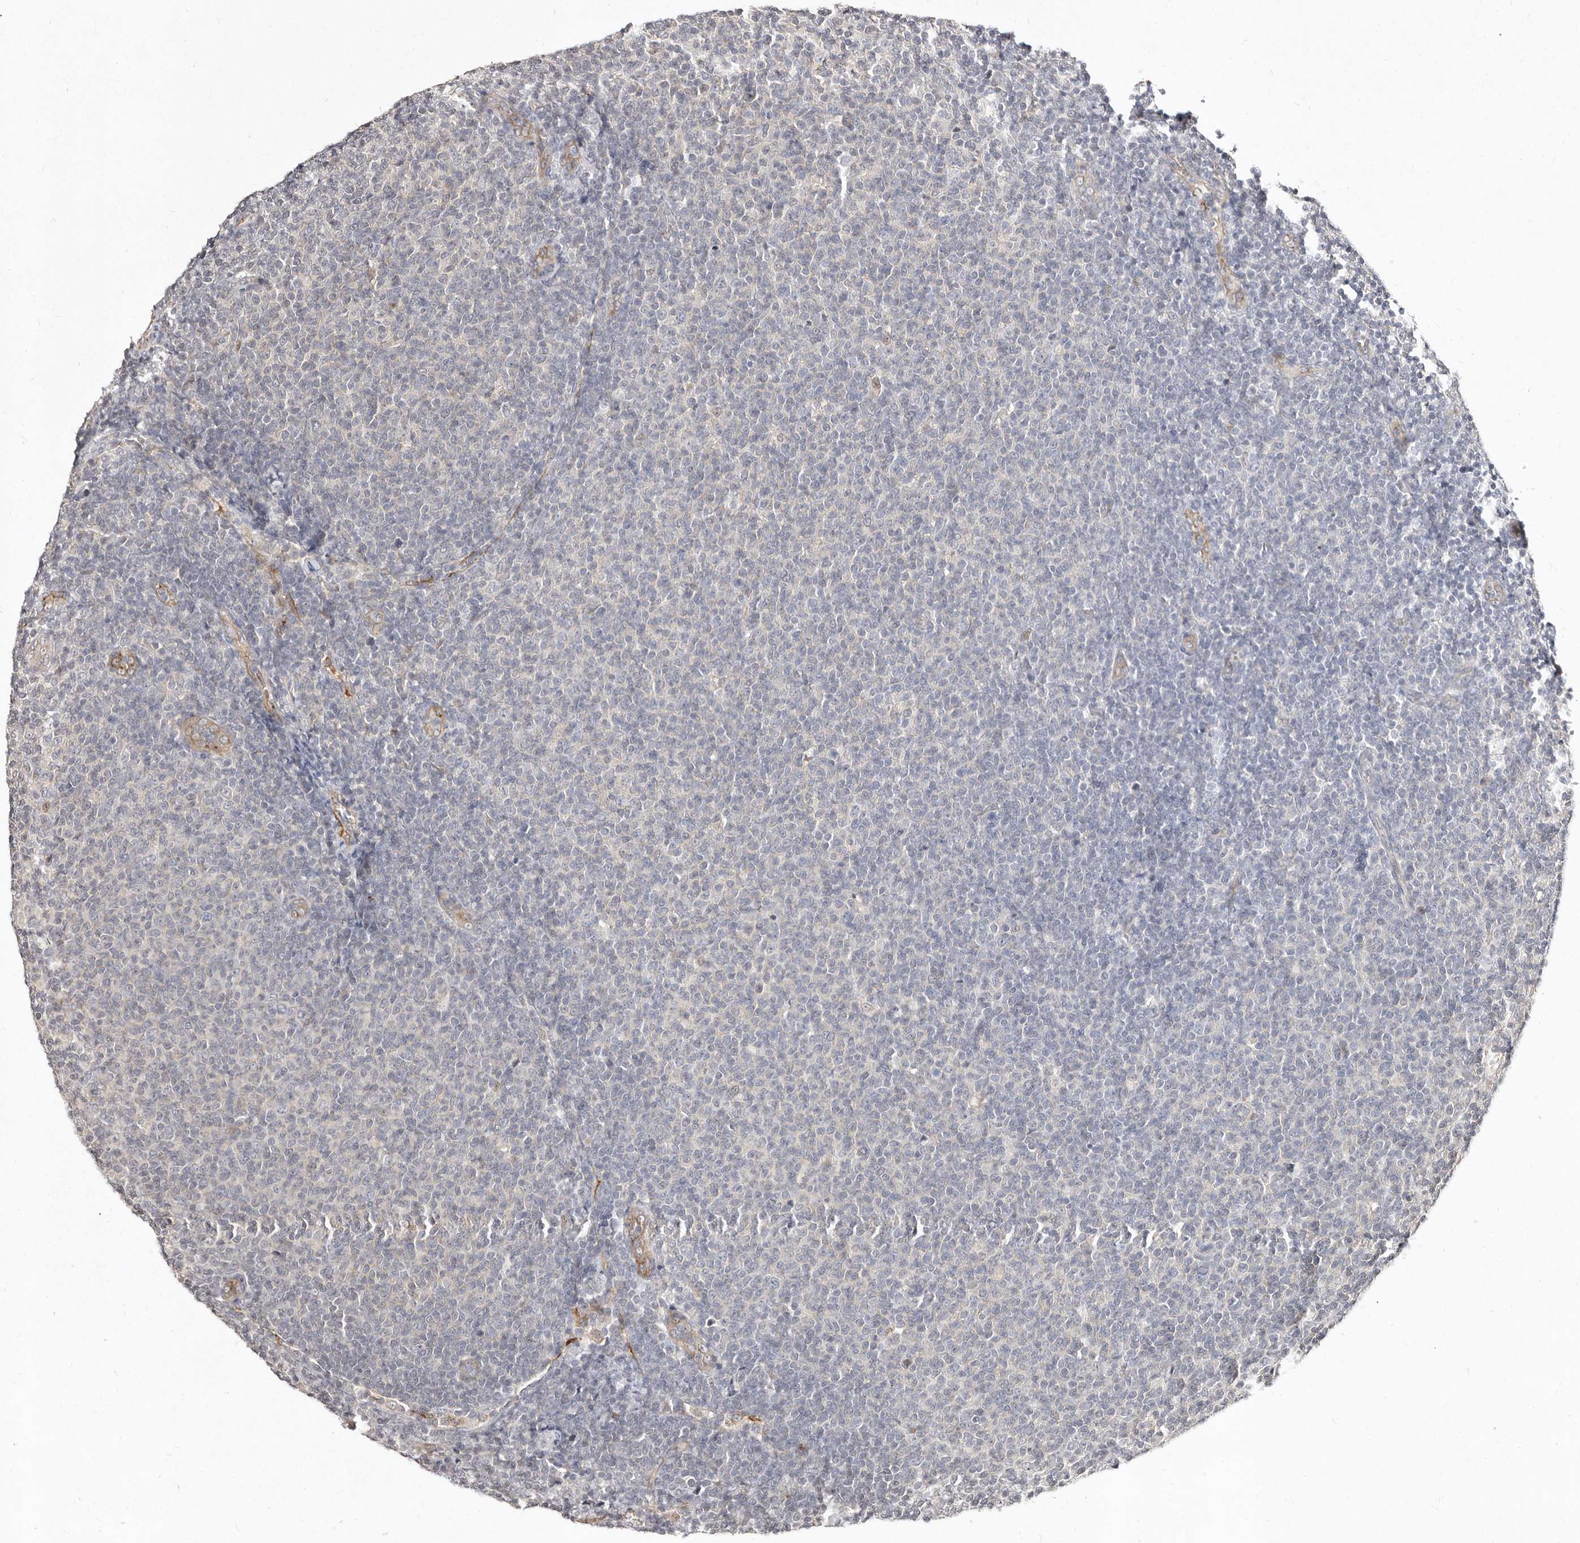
{"staining": {"intensity": "negative", "quantity": "none", "location": "none"}, "tissue": "lymphoma", "cell_type": "Tumor cells", "image_type": "cancer", "snomed": [{"axis": "morphology", "description": "Malignant lymphoma, non-Hodgkin's type, Low grade"}, {"axis": "topography", "description": "Lymph node"}], "caption": "Immunohistochemical staining of human lymphoma demonstrates no significant expression in tumor cells.", "gene": "LCORL", "patient": {"sex": "male", "age": 66}}